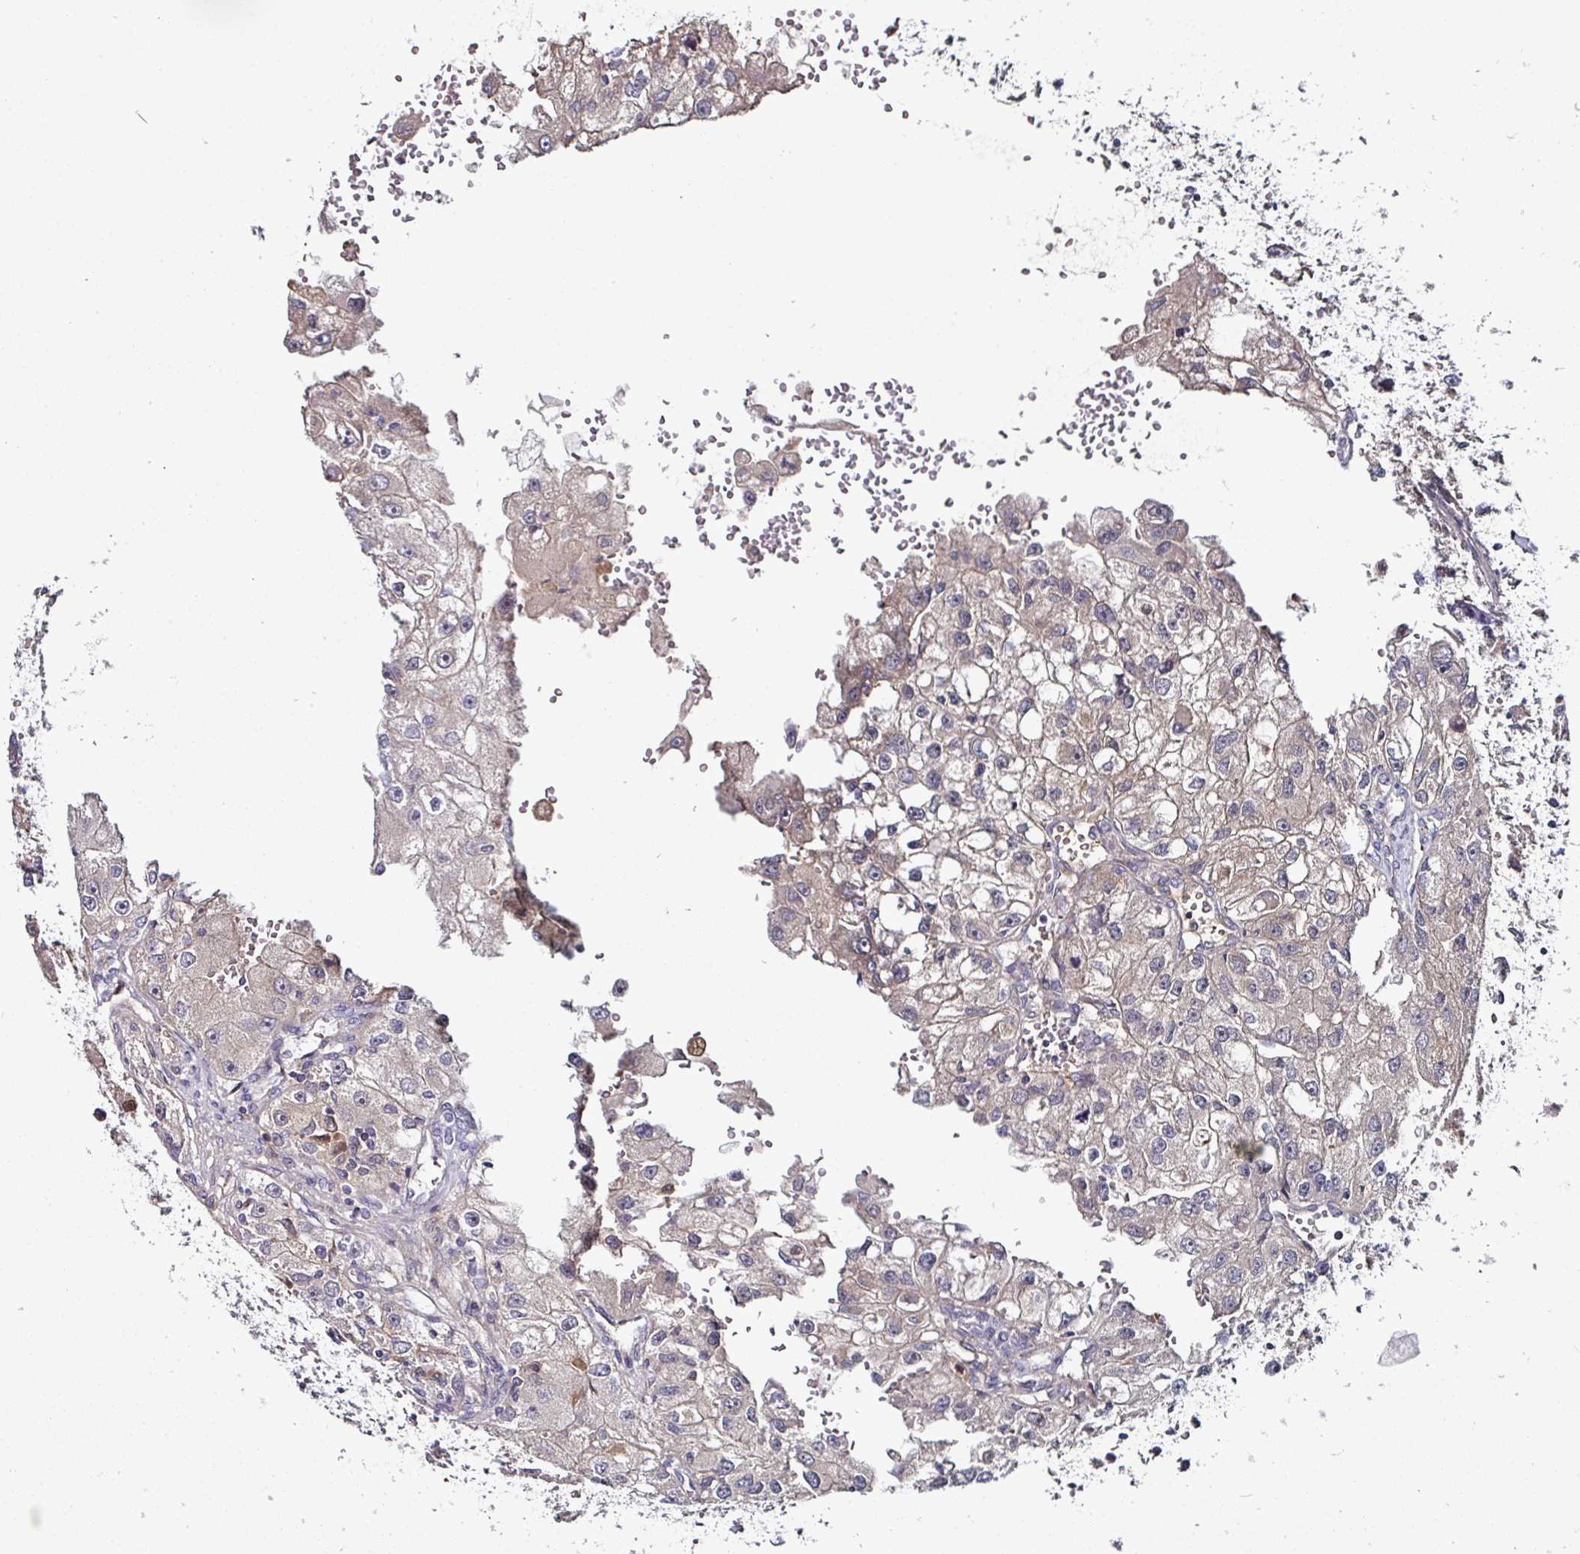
{"staining": {"intensity": "negative", "quantity": "none", "location": "none"}, "tissue": "renal cancer", "cell_type": "Tumor cells", "image_type": "cancer", "snomed": [{"axis": "morphology", "description": "Adenocarcinoma, NOS"}, {"axis": "topography", "description": "Kidney"}], "caption": "Adenocarcinoma (renal) stained for a protein using immunohistochemistry shows no expression tumor cells.", "gene": "CTDSP2", "patient": {"sex": "male", "age": 63}}